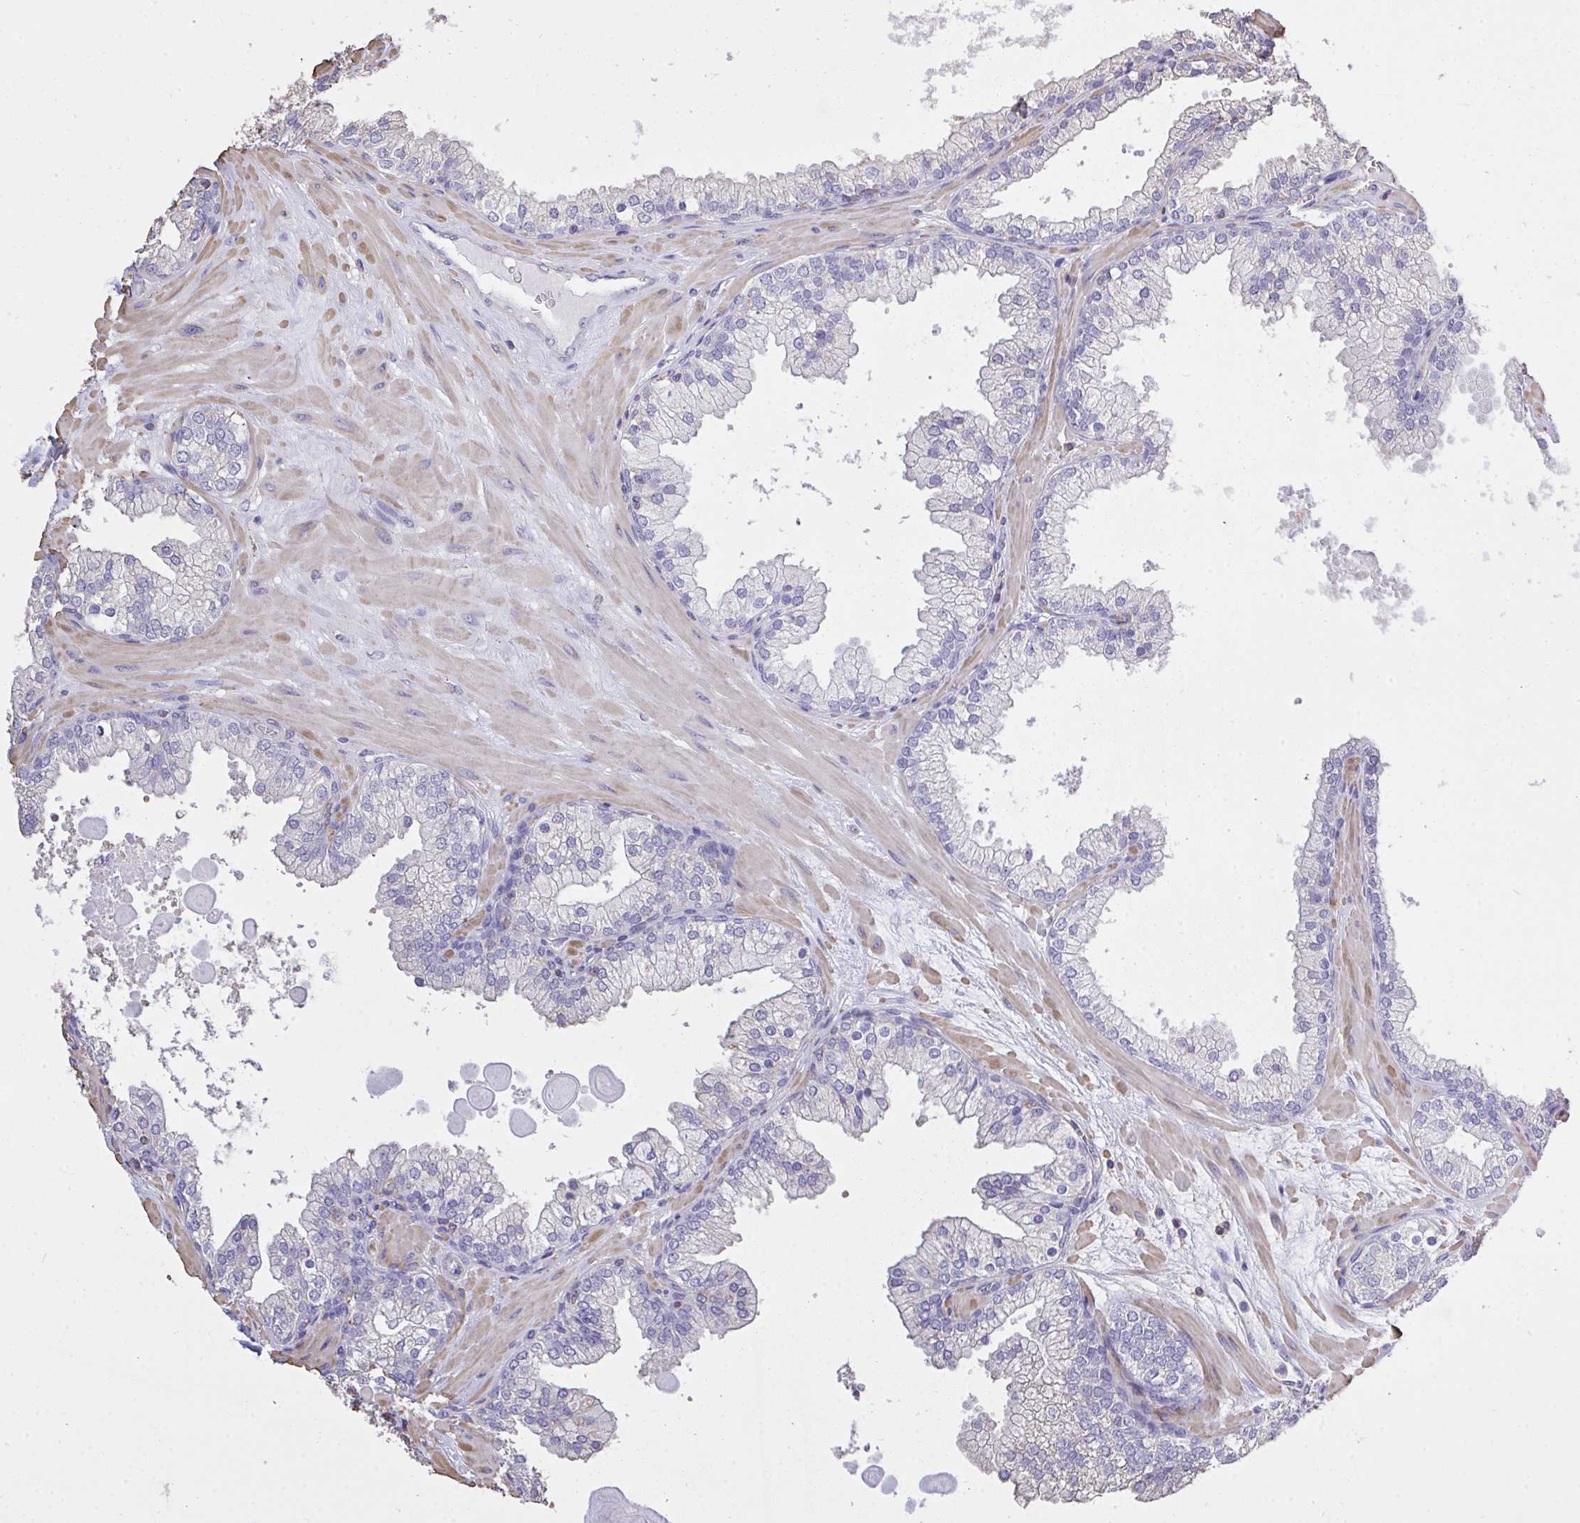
{"staining": {"intensity": "negative", "quantity": "none", "location": "none"}, "tissue": "prostate", "cell_type": "Glandular cells", "image_type": "normal", "snomed": [{"axis": "morphology", "description": "Normal tissue, NOS"}, {"axis": "topography", "description": "Prostate"}, {"axis": "topography", "description": "Peripheral nerve tissue"}], "caption": "The photomicrograph exhibits no staining of glandular cells in normal prostate. (Immunohistochemistry, brightfield microscopy, high magnification).", "gene": "IL23R", "patient": {"sex": "male", "age": 61}}